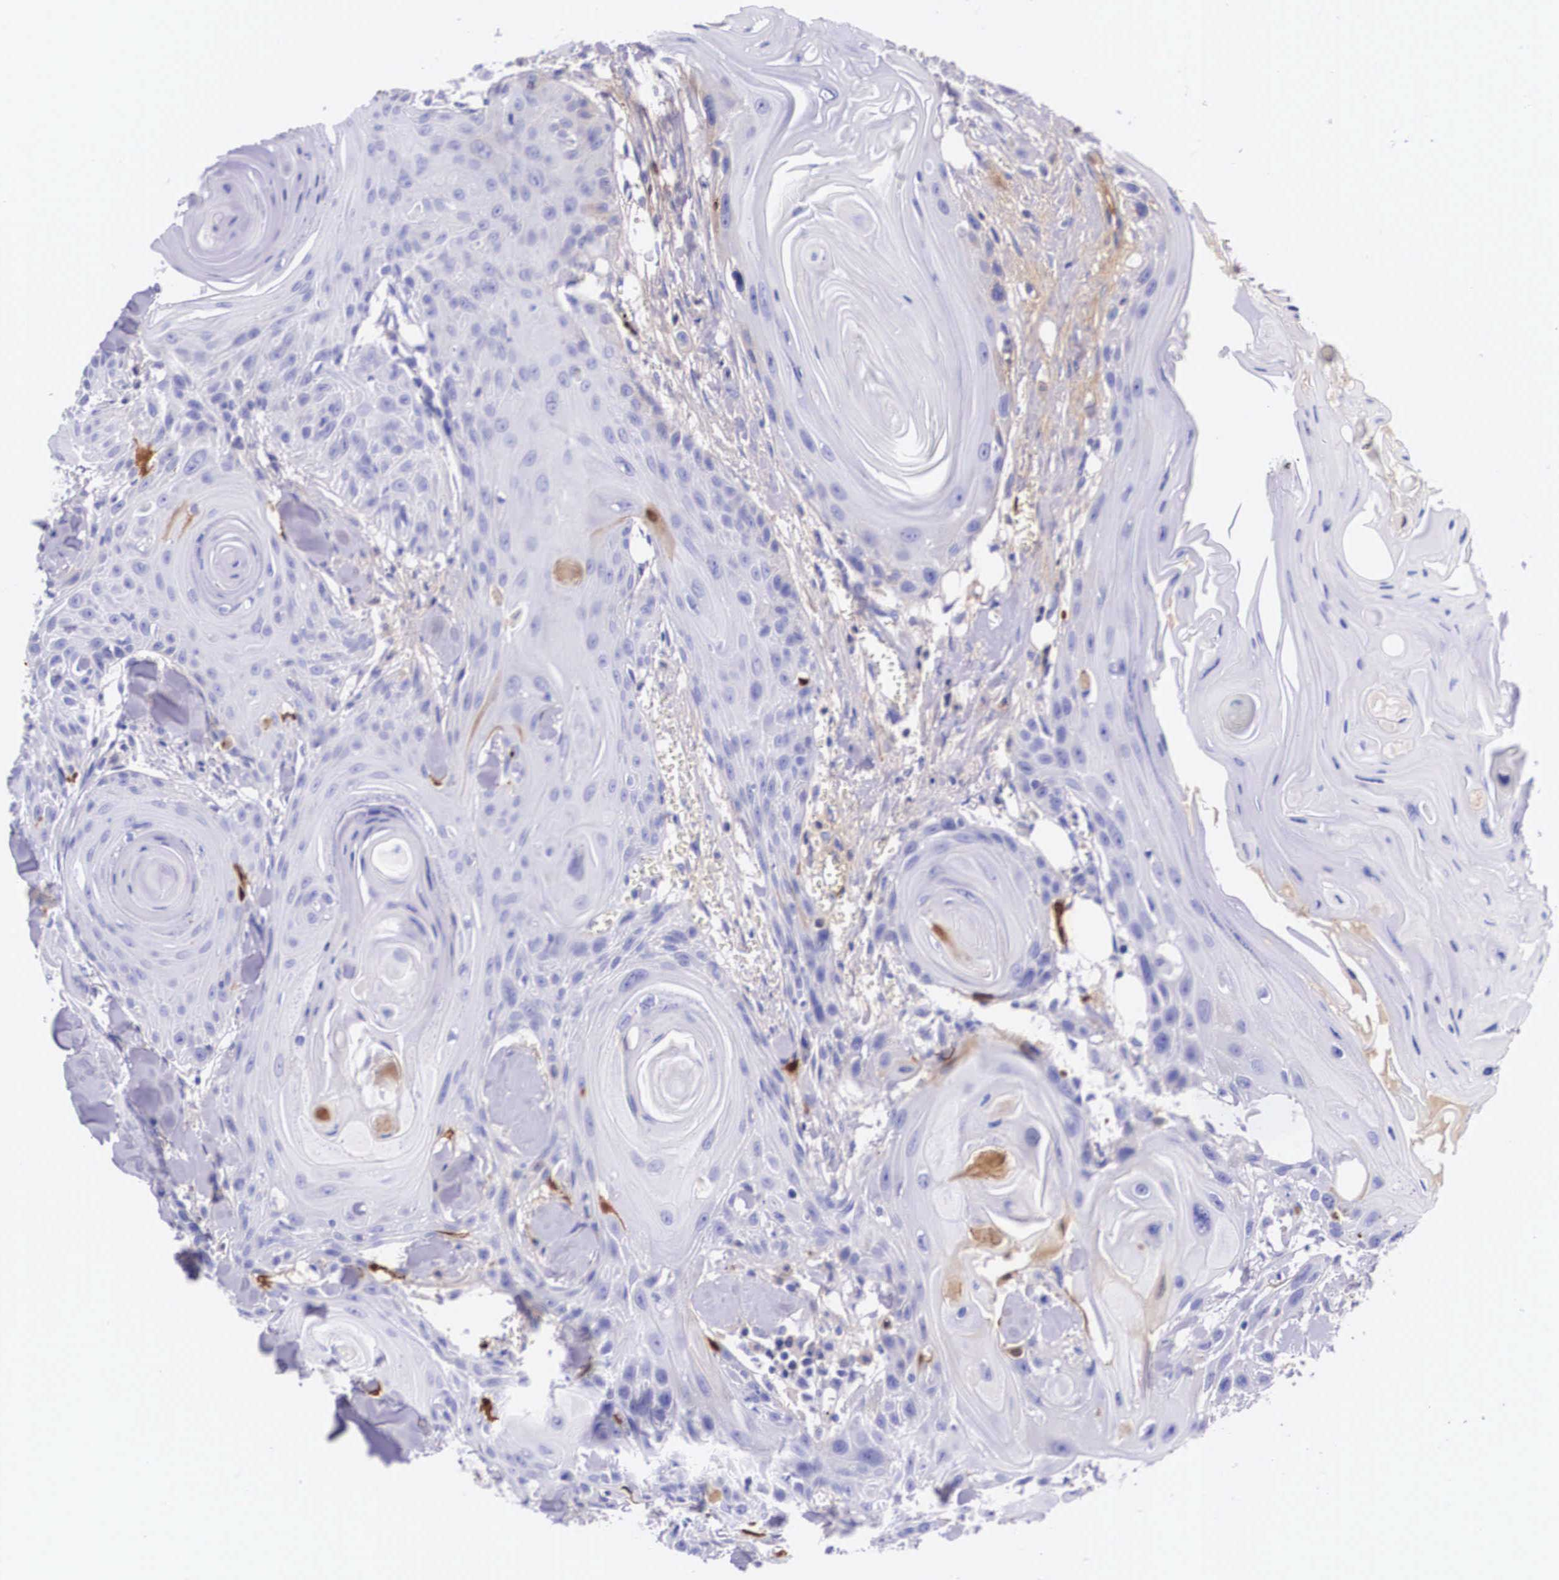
{"staining": {"intensity": "negative", "quantity": "none", "location": "none"}, "tissue": "head and neck cancer", "cell_type": "Tumor cells", "image_type": "cancer", "snomed": [{"axis": "morphology", "description": "Squamous cell carcinoma, NOS"}, {"axis": "morphology", "description": "Squamous cell carcinoma, metastatic, NOS"}, {"axis": "topography", "description": "Lymph node"}, {"axis": "topography", "description": "Salivary gland"}, {"axis": "topography", "description": "Head-Neck"}], "caption": "Head and neck squamous cell carcinoma was stained to show a protein in brown. There is no significant expression in tumor cells.", "gene": "PLG", "patient": {"sex": "female", "age": 74}}